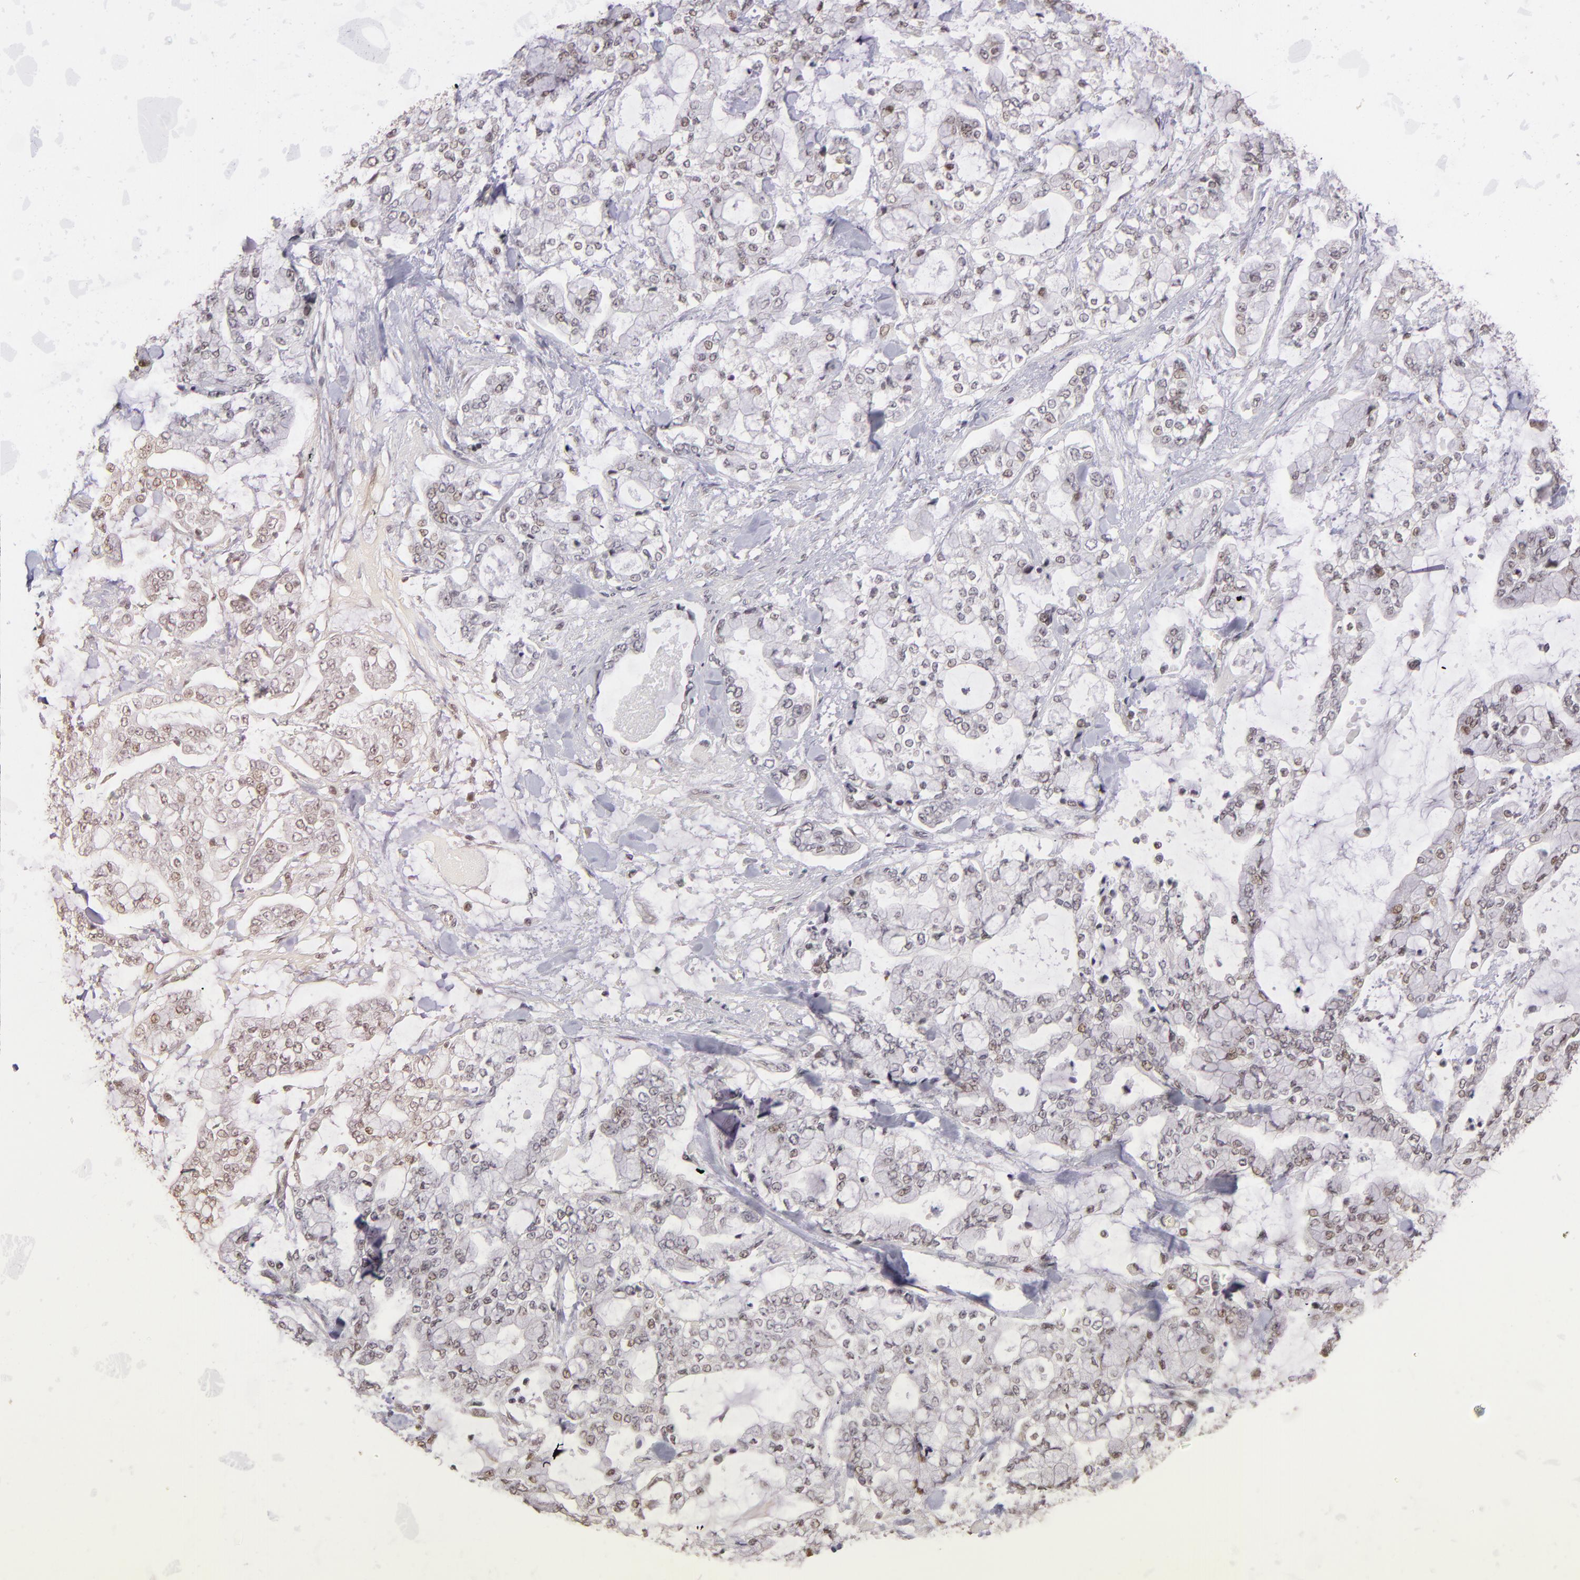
{"staining": {"intensity": "weak", "quantity": "<25%", "location": "nuclear"}, "tissue": "stomach cancer", "cell_type": "Tumor cells", "image_type": "cancer", "snomed": [{"axis": "morphology", "description": "Normal tissue, NOS"}, {"axis": "morphology", "description": "Adenocarcinoma, NOS"}, {"axis": "topography", "description": "Stomach, upper"}, {"axis": "topography", "description": "Stomach"}], "caption": "Tumor cells are negative for protein expression in human stomach cancer.", "gene": "RARB", "patient": {"sex": "male", "age": 76}}